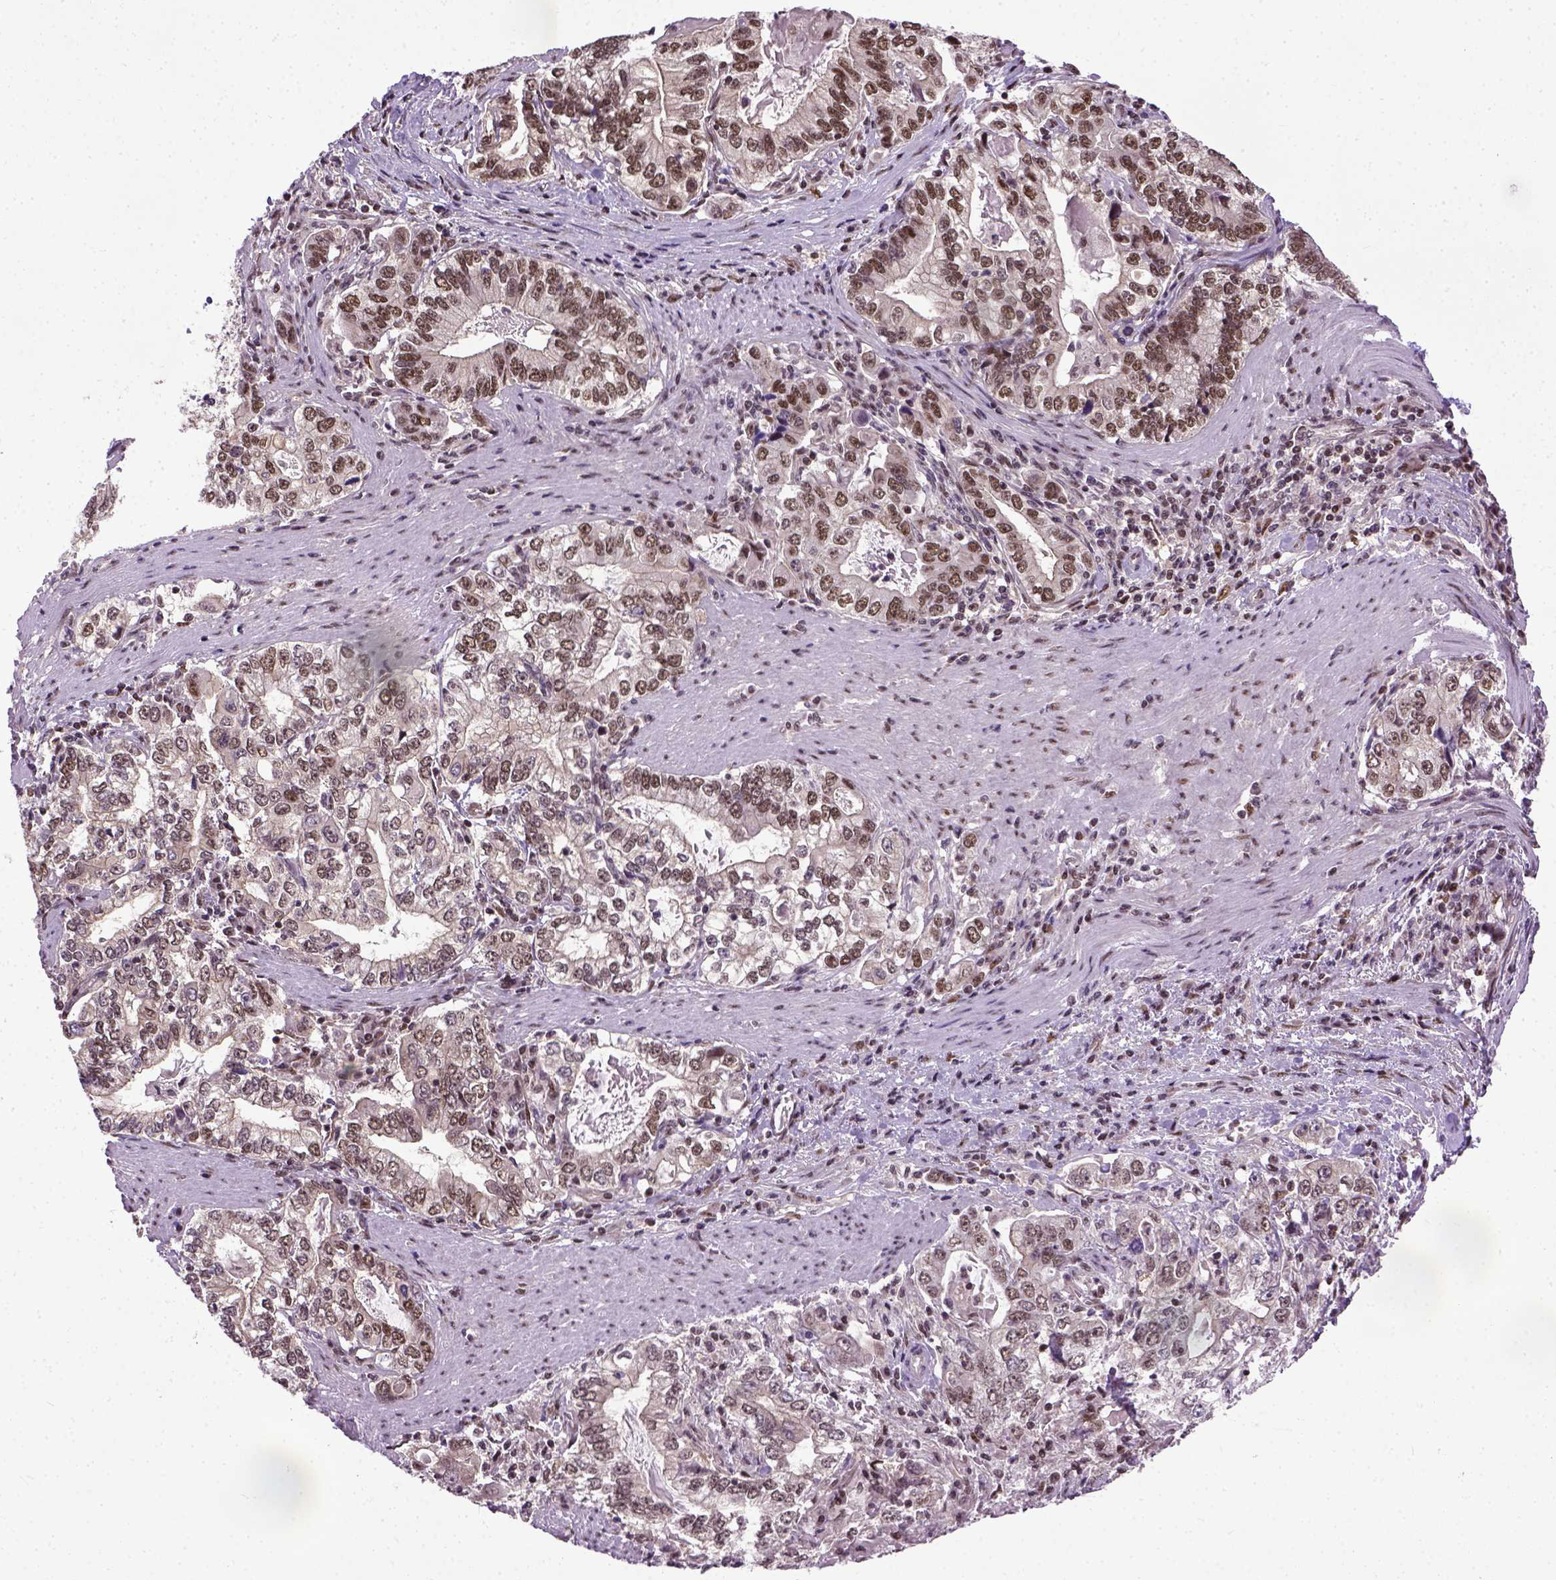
{"staining": {"intensity": "strong", "quantity": "<25%", "location": "nuclear"}, "tissue": "stomach cancer", "cell_type": "Tumor cells", "image_type": "cancer", "snomed": [{"axis": "morphology", "description": "Adenocarcinoma, NOS"}, {"axis": "topography", "description": "Stomach, lower"}], "caption": "Protein expression analysis of stomach cancer displays strong nuclear staining in approximately <25% of tumor cells. The protein of interest is shown in brown color, while the nuclei are stained blue.", "gene": "UBA3", "patient": {"sex": "female", "age": 72}}